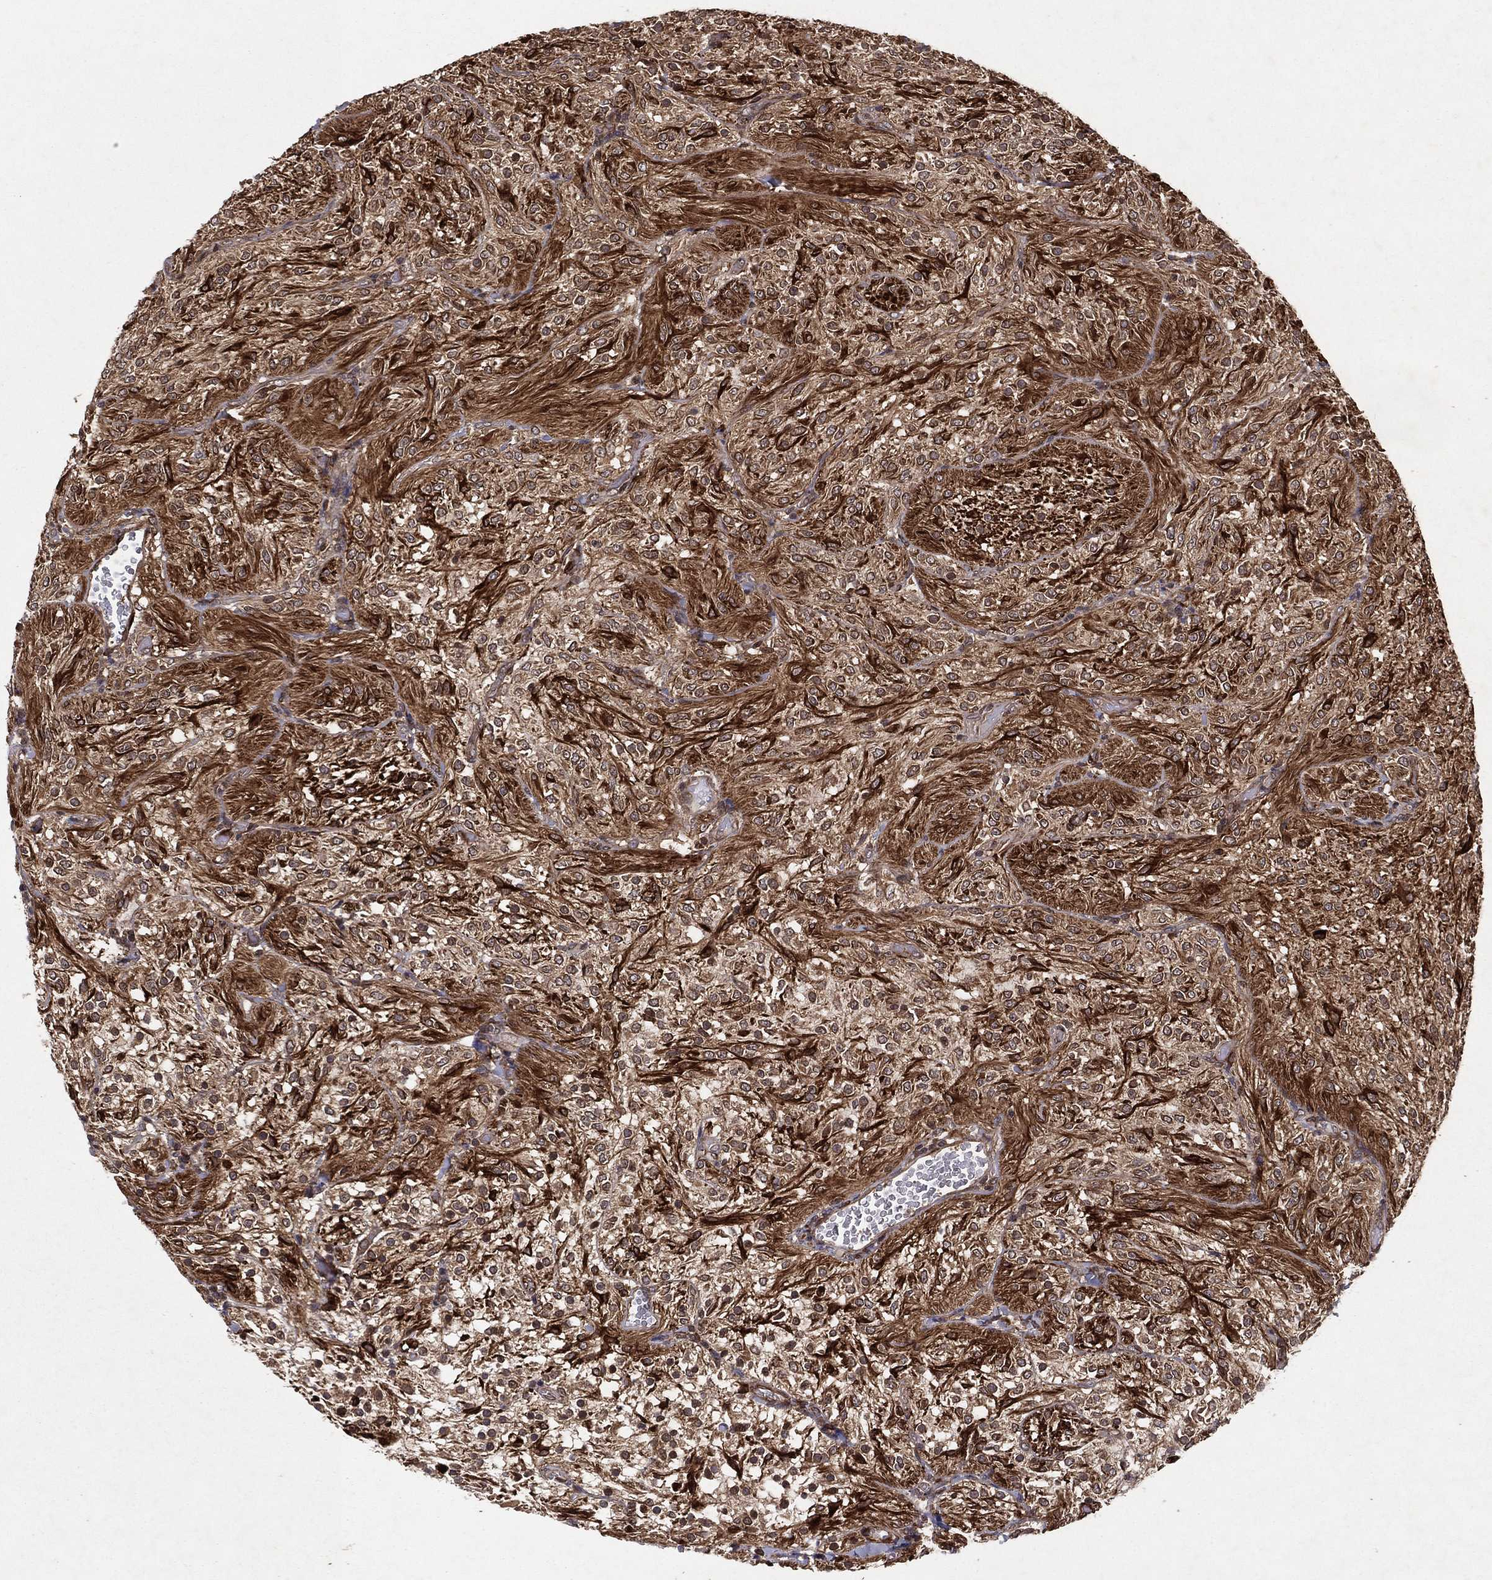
{"staining": {"intensity": "strong", "quantity": "<25%", "location": "cytoplasmic/membranous"}, "tissue": "glioma", "cell_type": "Tumor cells", "image_type": "cancer", "snomed": [{"axis": "morphology", "description": "Glioma, malignant, Low grade"}, {"axis": "topography", "description": "Brain"}], "caption": "Tumor cells exhibit strong cytoplasmic/membranous staining in approximately <25% of cells in malignant glioma (low-grade).", "gene": "CERS2", "patient": {"sex": "male", "age": 3}}